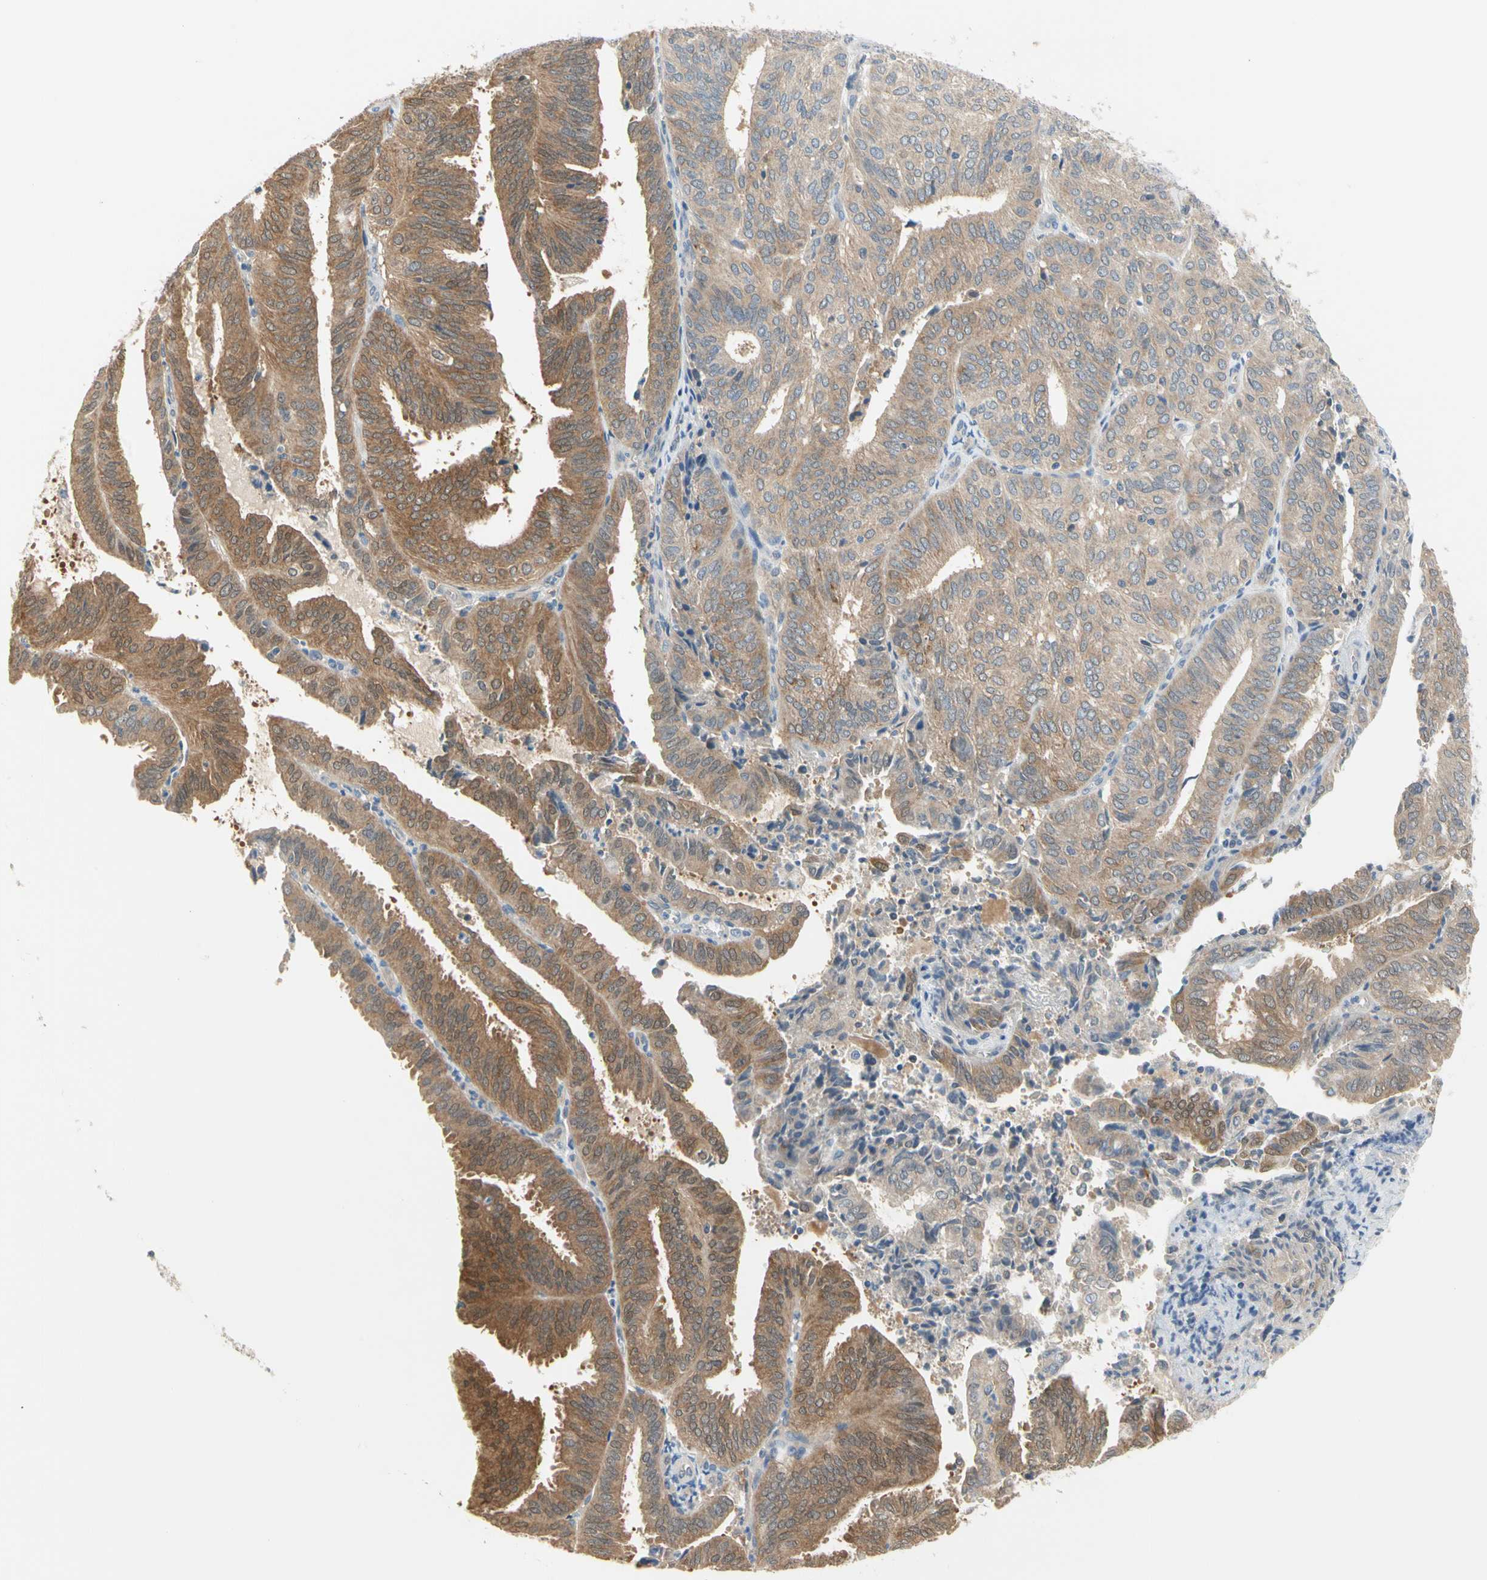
{"staining": {"intensity": "strong", "quantity": ">75%", "location": "cytoplasmic/membranous"}, "tissue": "endometrial cancer", "cell_type": "Tumor cells", "image_type": "cancer", "snomed": [{"axis": "morphology", "description": "Adenocarcinoma, NOS"}, {"axis": "topography", "description": "Uterus"}], "caption": "IHC image of endometrial adenocarcinoma stained for a protein (brown), which shows high levels of strong cytoplasmic/membranous staining in approximately >75% of tumor cells.", "gene": "MPI", "patient": {"sex": "female", "age": 60}}